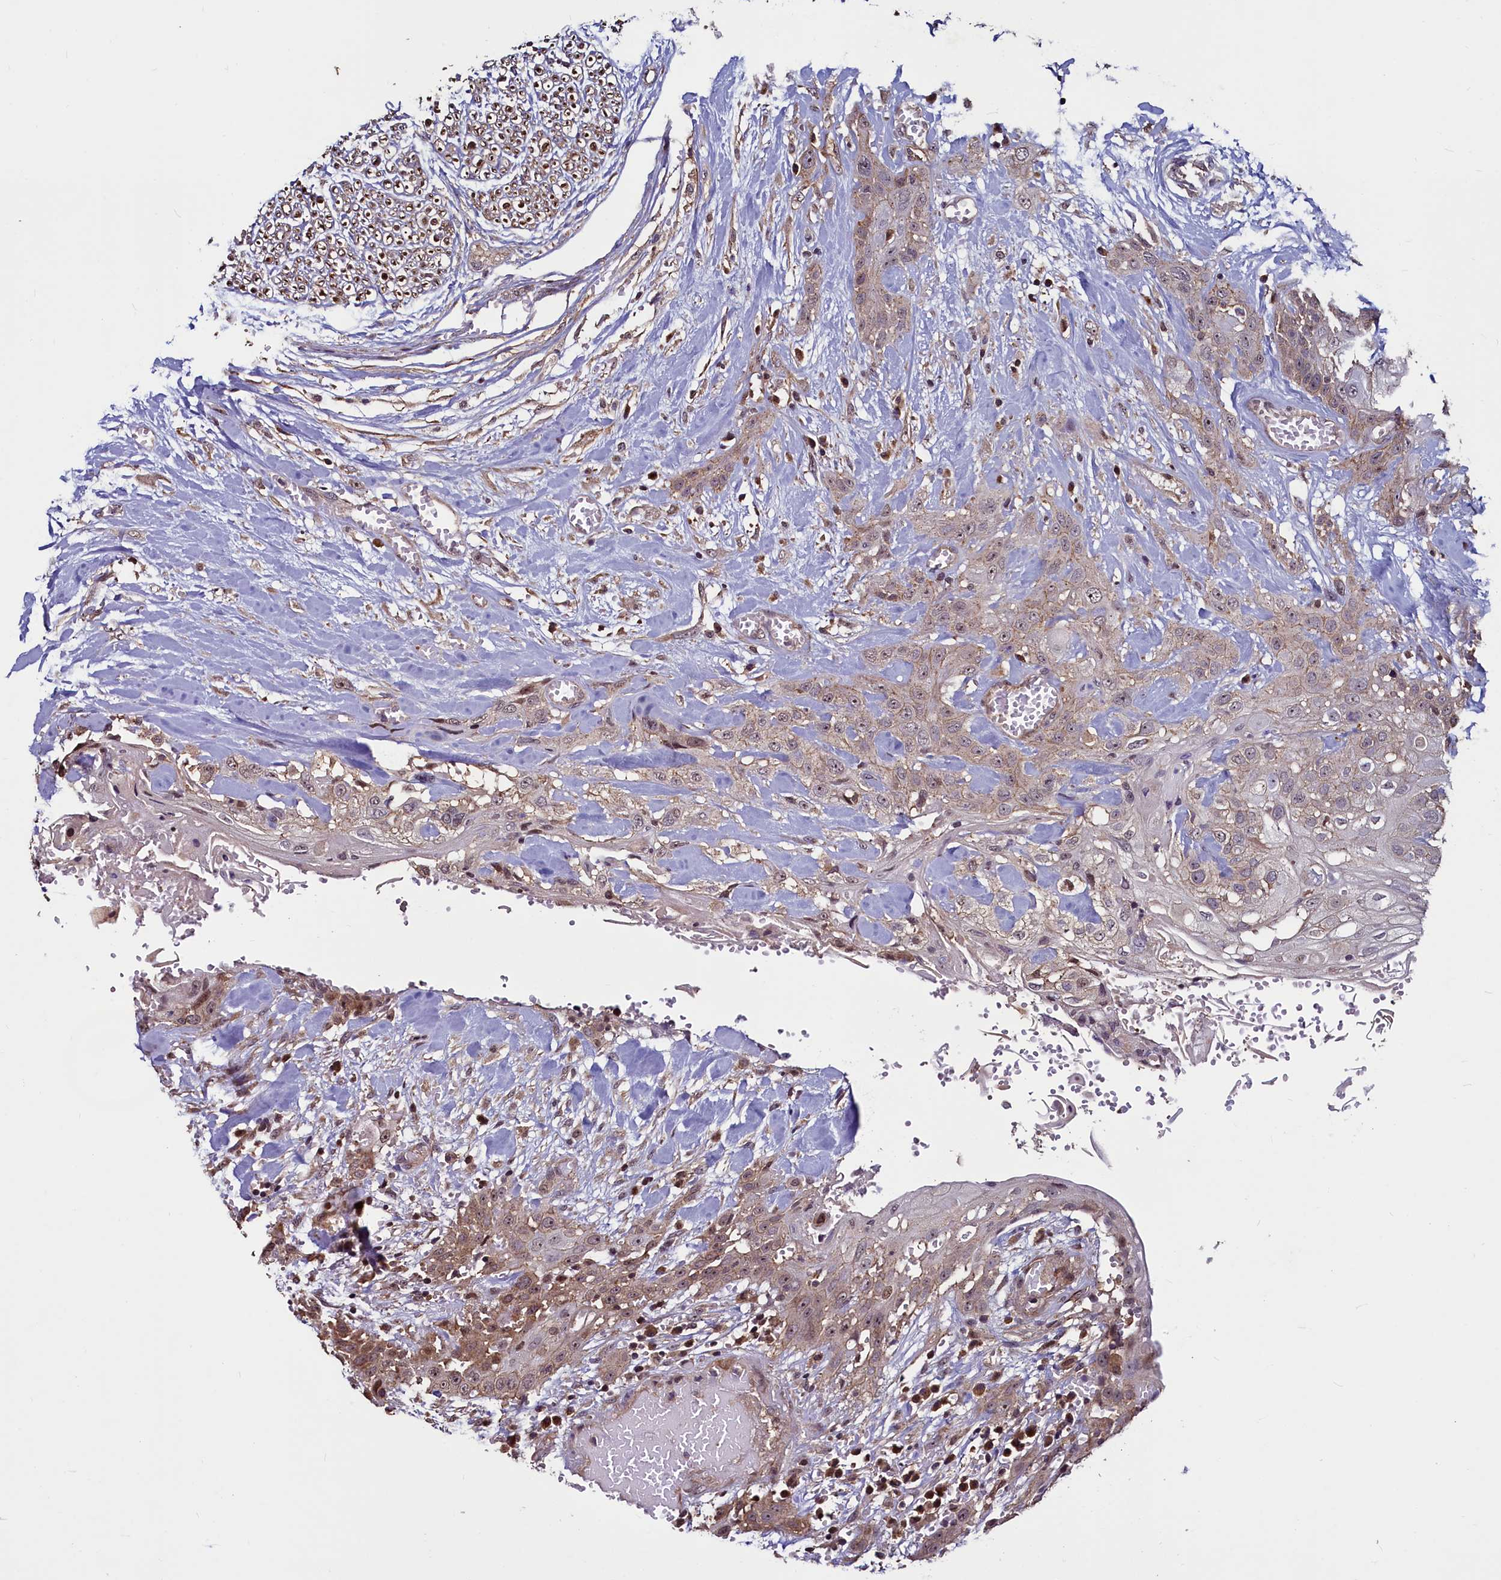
{"staining": {"intensity": "weak", "quantity": "25%-75%", "location": "cytoplasmic/membranous,nuclear"}, "tissue": "head and neck cancer", "cell_type": "Tumor cells", "image_type": "cancer", "snomed": [{"axis": "morphology", "description": "Squamous cell carcinoma, NOS"}, {"axis": "topography", "description": "Head-Neck"}], "caption": "Immunohistochemistry (IHC) of human squamous cell carcinoma (head and neck) reveals low levels of weak cytoplasmic/membranous and nuclear staining in approximately 25%-75% of tumor cells. The protein of interest is stained brown, and the nuclei are stained in blue (DAB IHC with brightfield microscopy, high magnification).", "gene": "PALM", "patient": {"sex": "female", "age": 43}}